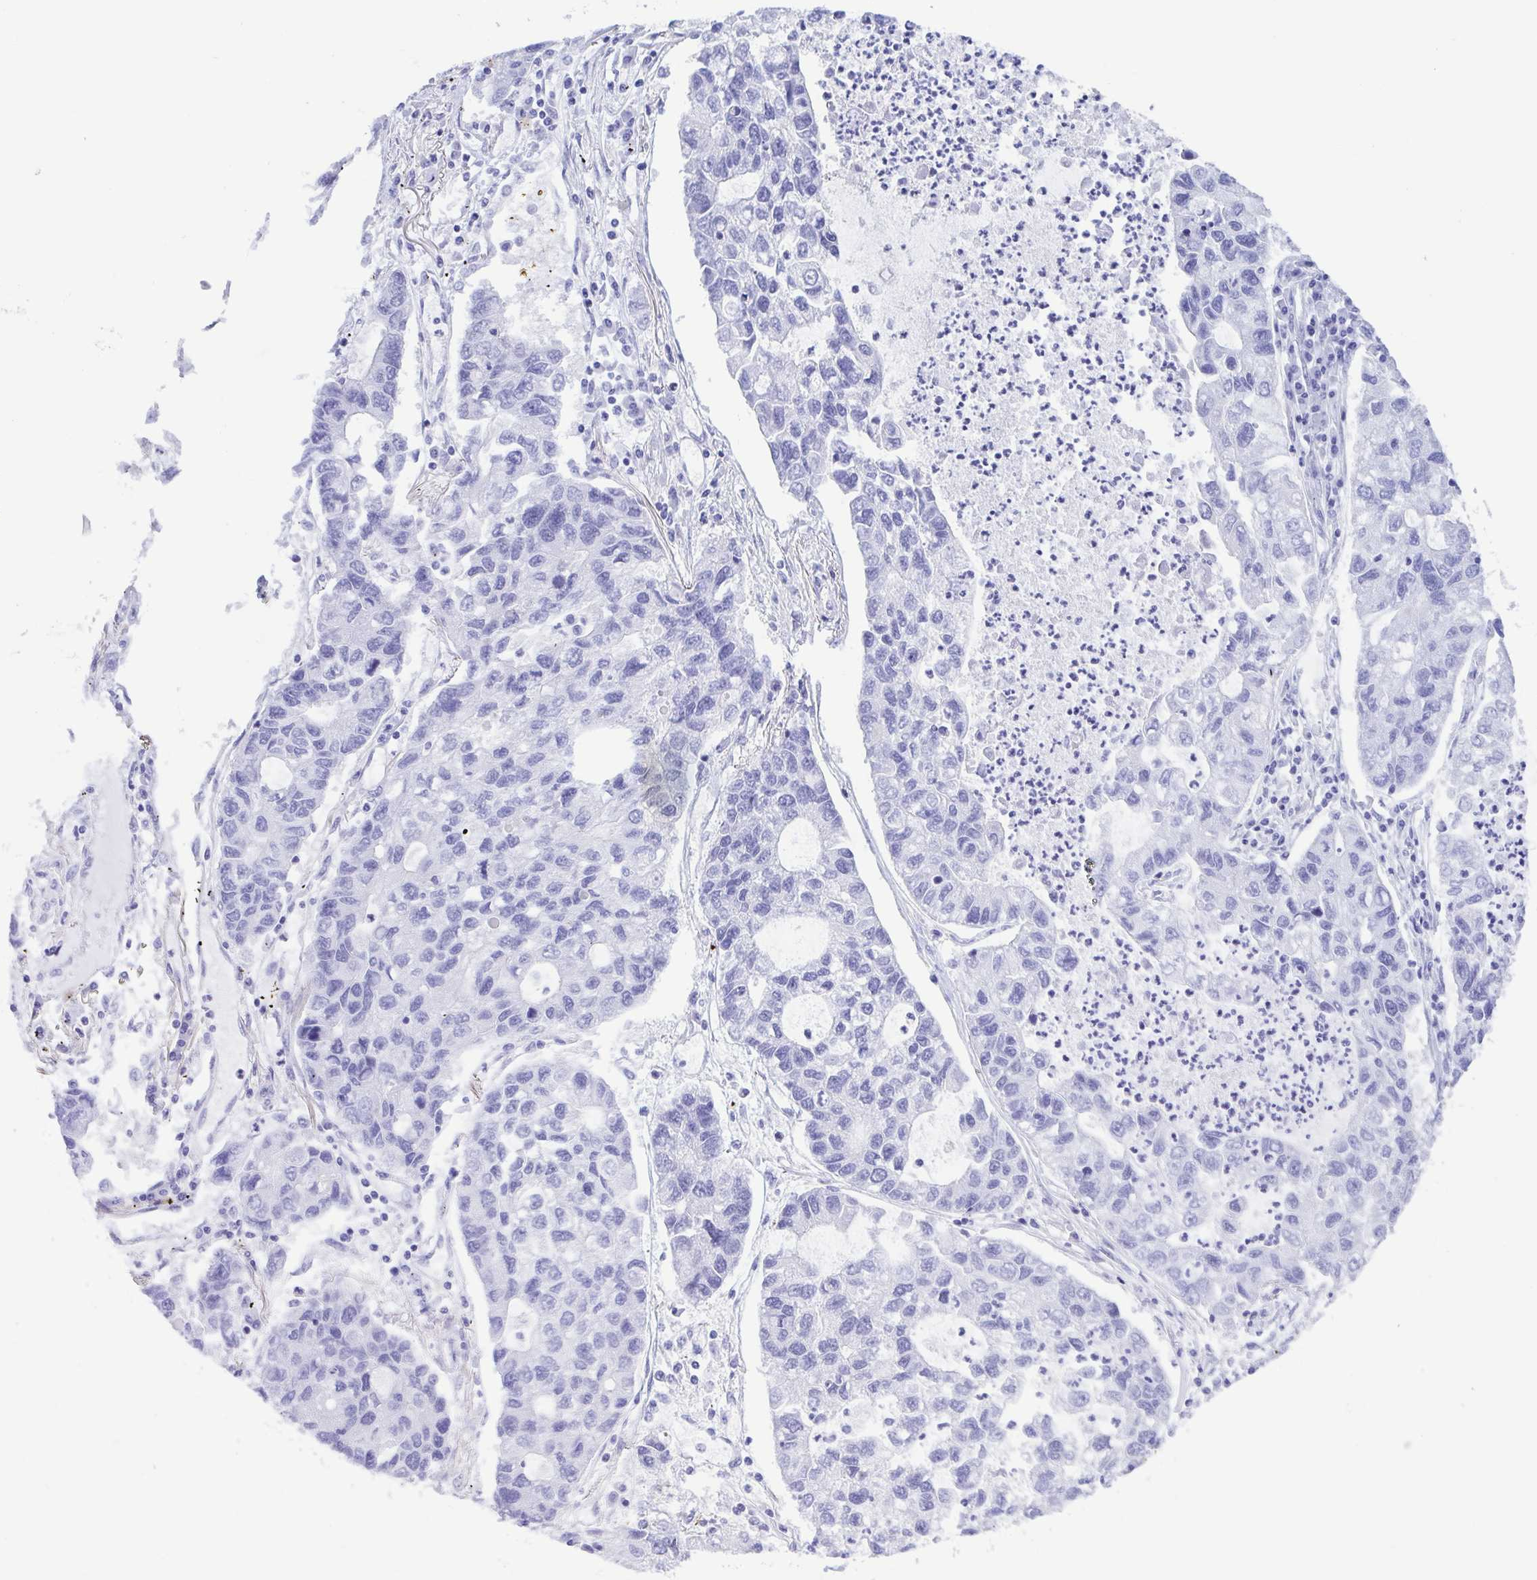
{"staining": {"intensity": "negative", "quantity": "none", "location": "none"}, "tissue": "lung cancer", "cell_type": "Tumor cells", "image_type": "cancer", "snomed": [{"axis": "morphology", "description": "Adenocarcinoma, NOS"}, {"axis": "topography", "description": "Bronchus"}, {"axis": "topography", "description": "Lung"}], "caption": "Human adenocarcinoma (lung) stained for a protein using immunohistochemistry demonstrates no expression in tumor cells.", "gene": "TSPY2", "patient": {"sex": "female", "age": 51}}